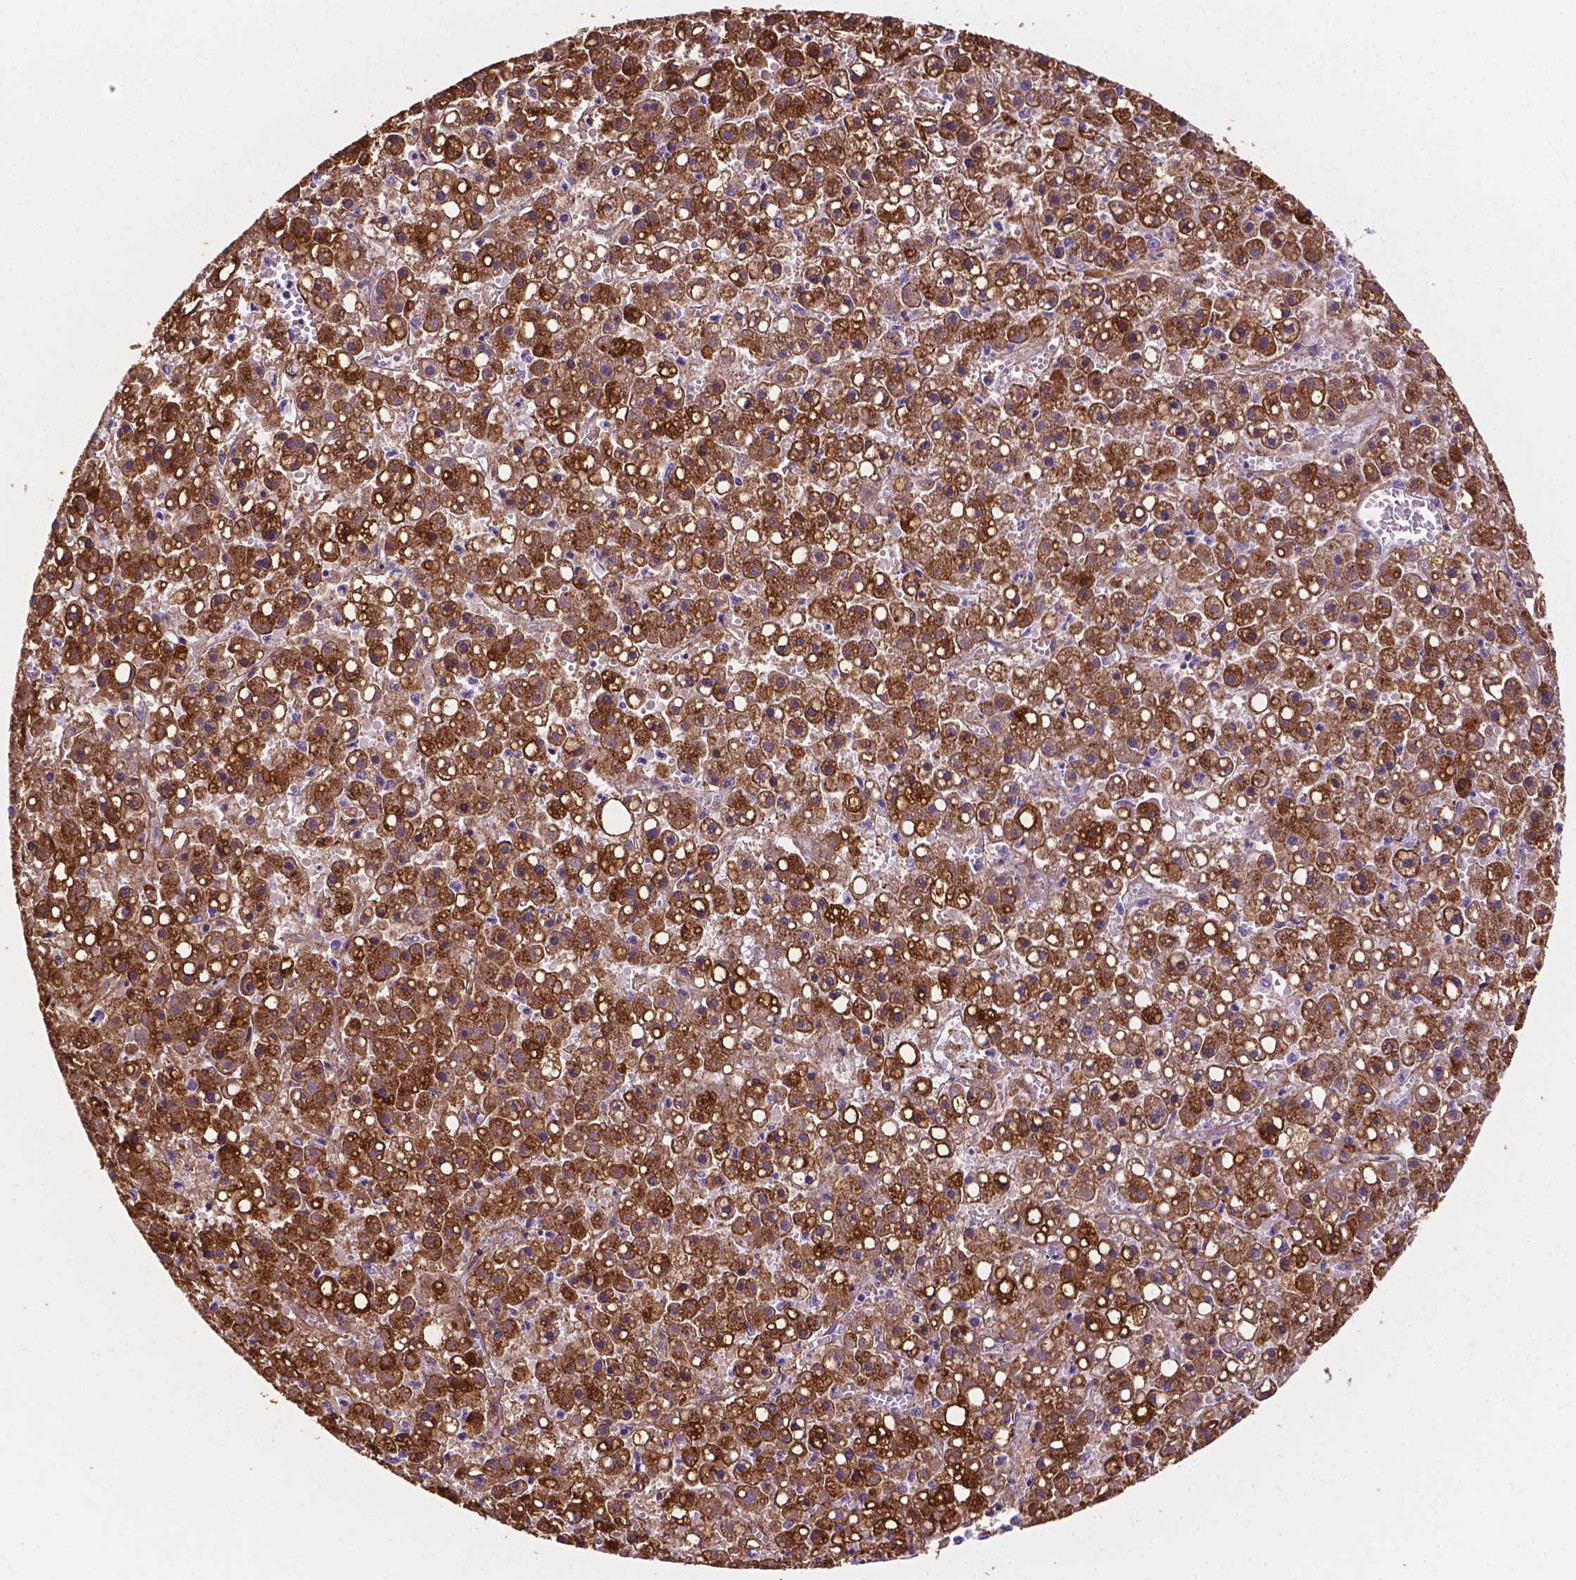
{"staining": {"intensity": "strong", "quantity": ">75%", "location": "cytoplasmic/membranous"}, "tissue": "liver cancer", "cell_type": "Tumor cells", "image_type": "cancer", "snomed": [{"axis": "morphology", "description": "Carcinoma, Hepatocellular, NOS"}, {"axis": "topography", "description": "Liver"}], "caption": "Immunohistochemical staining of hepatocellular carcinoma (liver) displays high levels of strong cytoplasmic/membranous positivity in approximately >75% of tumor cells.", "gene": "APOE", "patient": {"sex": "male", "age": 67}}